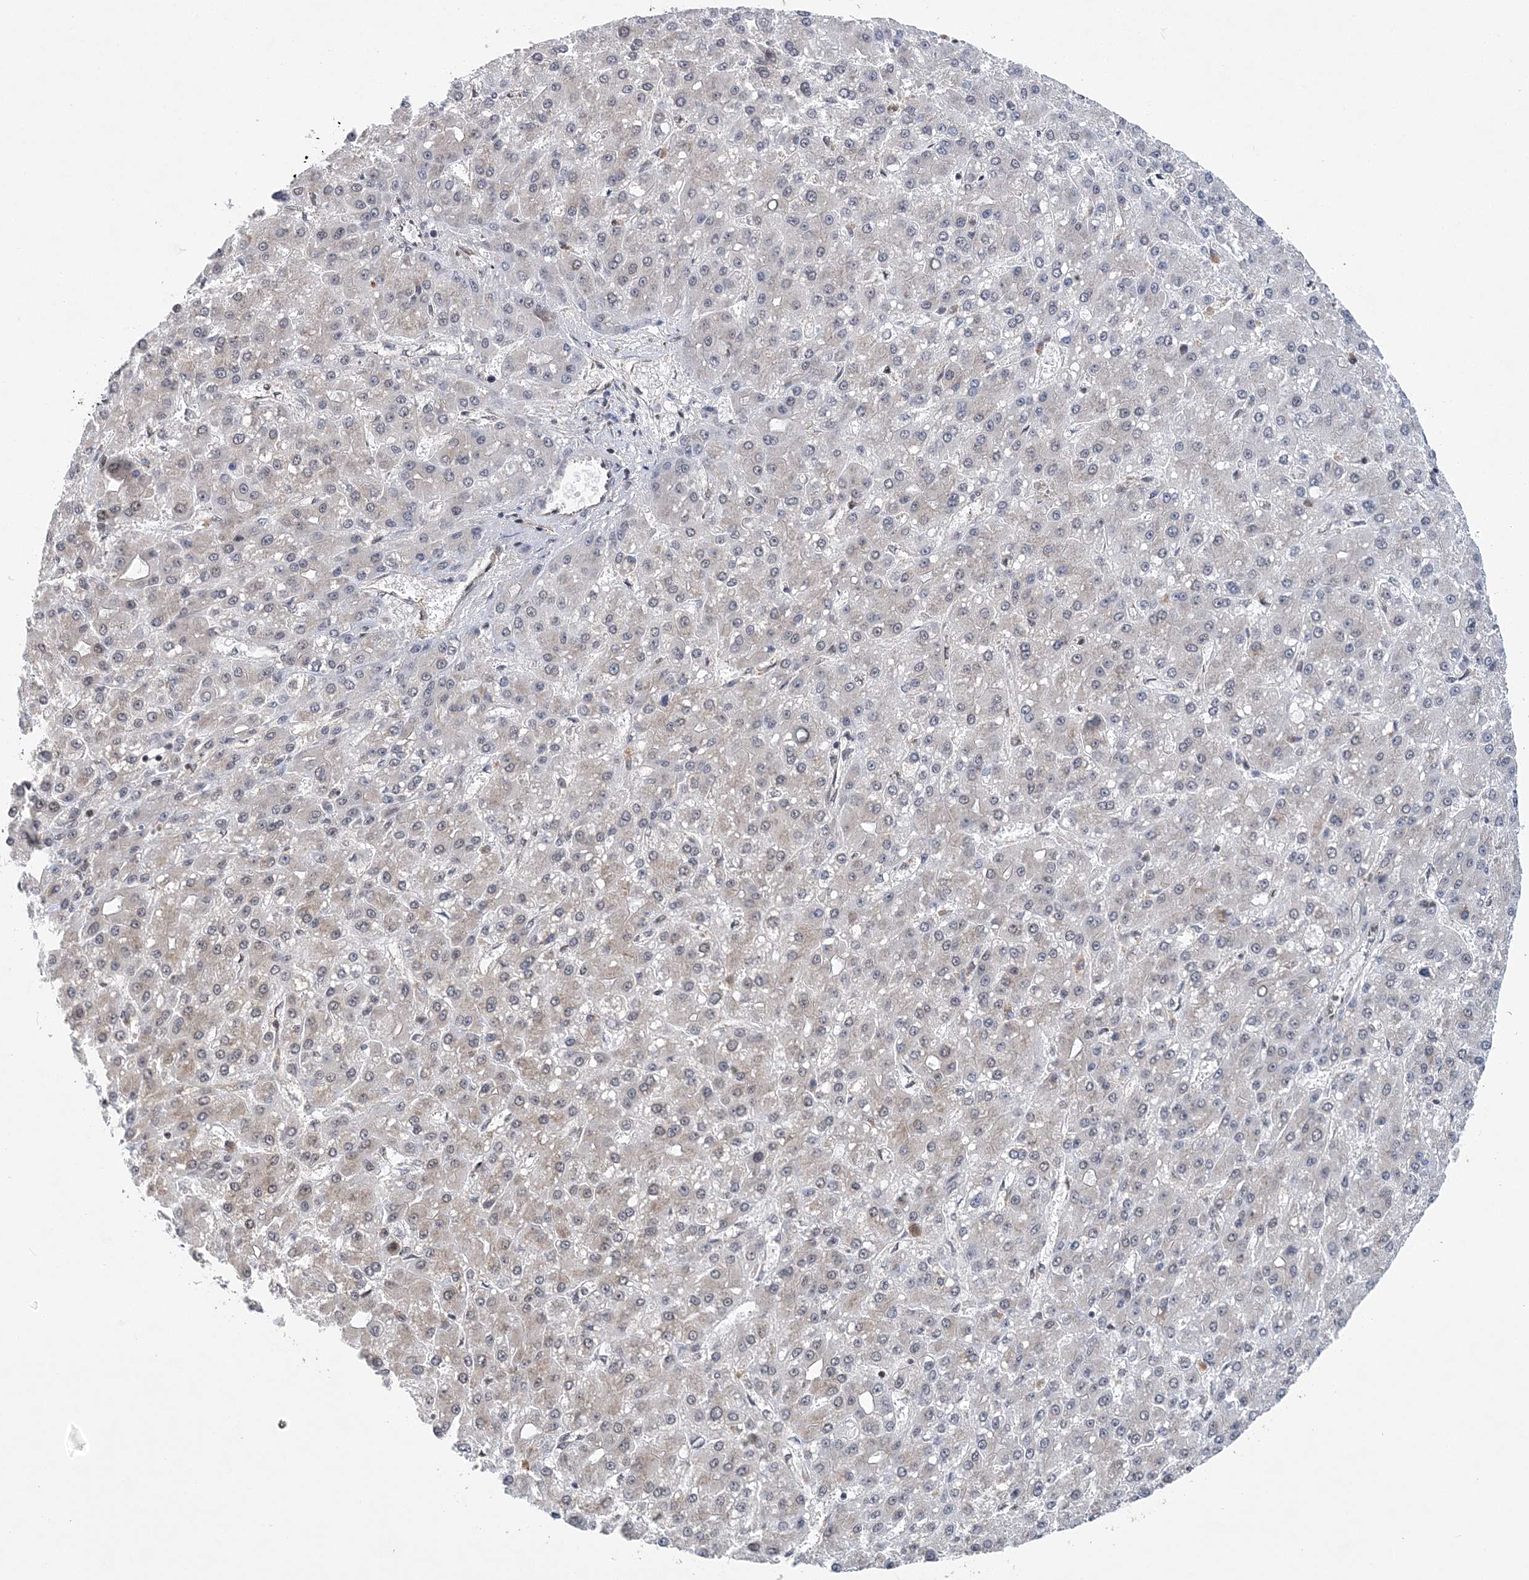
{"staining": {"intensity": "weak", "quantity": "<25%", "location": "cytoplasmic/membranous,nuclear"}, "tissue": "liver cancer", "cell_type": "Tumor cells", "image_type": "cancer", "snomed": [{"axis": "morphology", "description": "Carcinoma, Hepatocellular, NOS"}, {"axis": "topography", "description": "Liver"}], "caption": "A high-resolution micrograph shows immunohistochemistry staining of hepatocellular carcinoma (liver), which exhibits no significant positivity in tumor cells. Brightfield microscopy of immunohistochemistry (IHC) stained with DAB (brown) and hematoxylin (blue), captured at high magnification.", "gene": "CCDC152", "patient": {"sex": "male", "age": 67}}